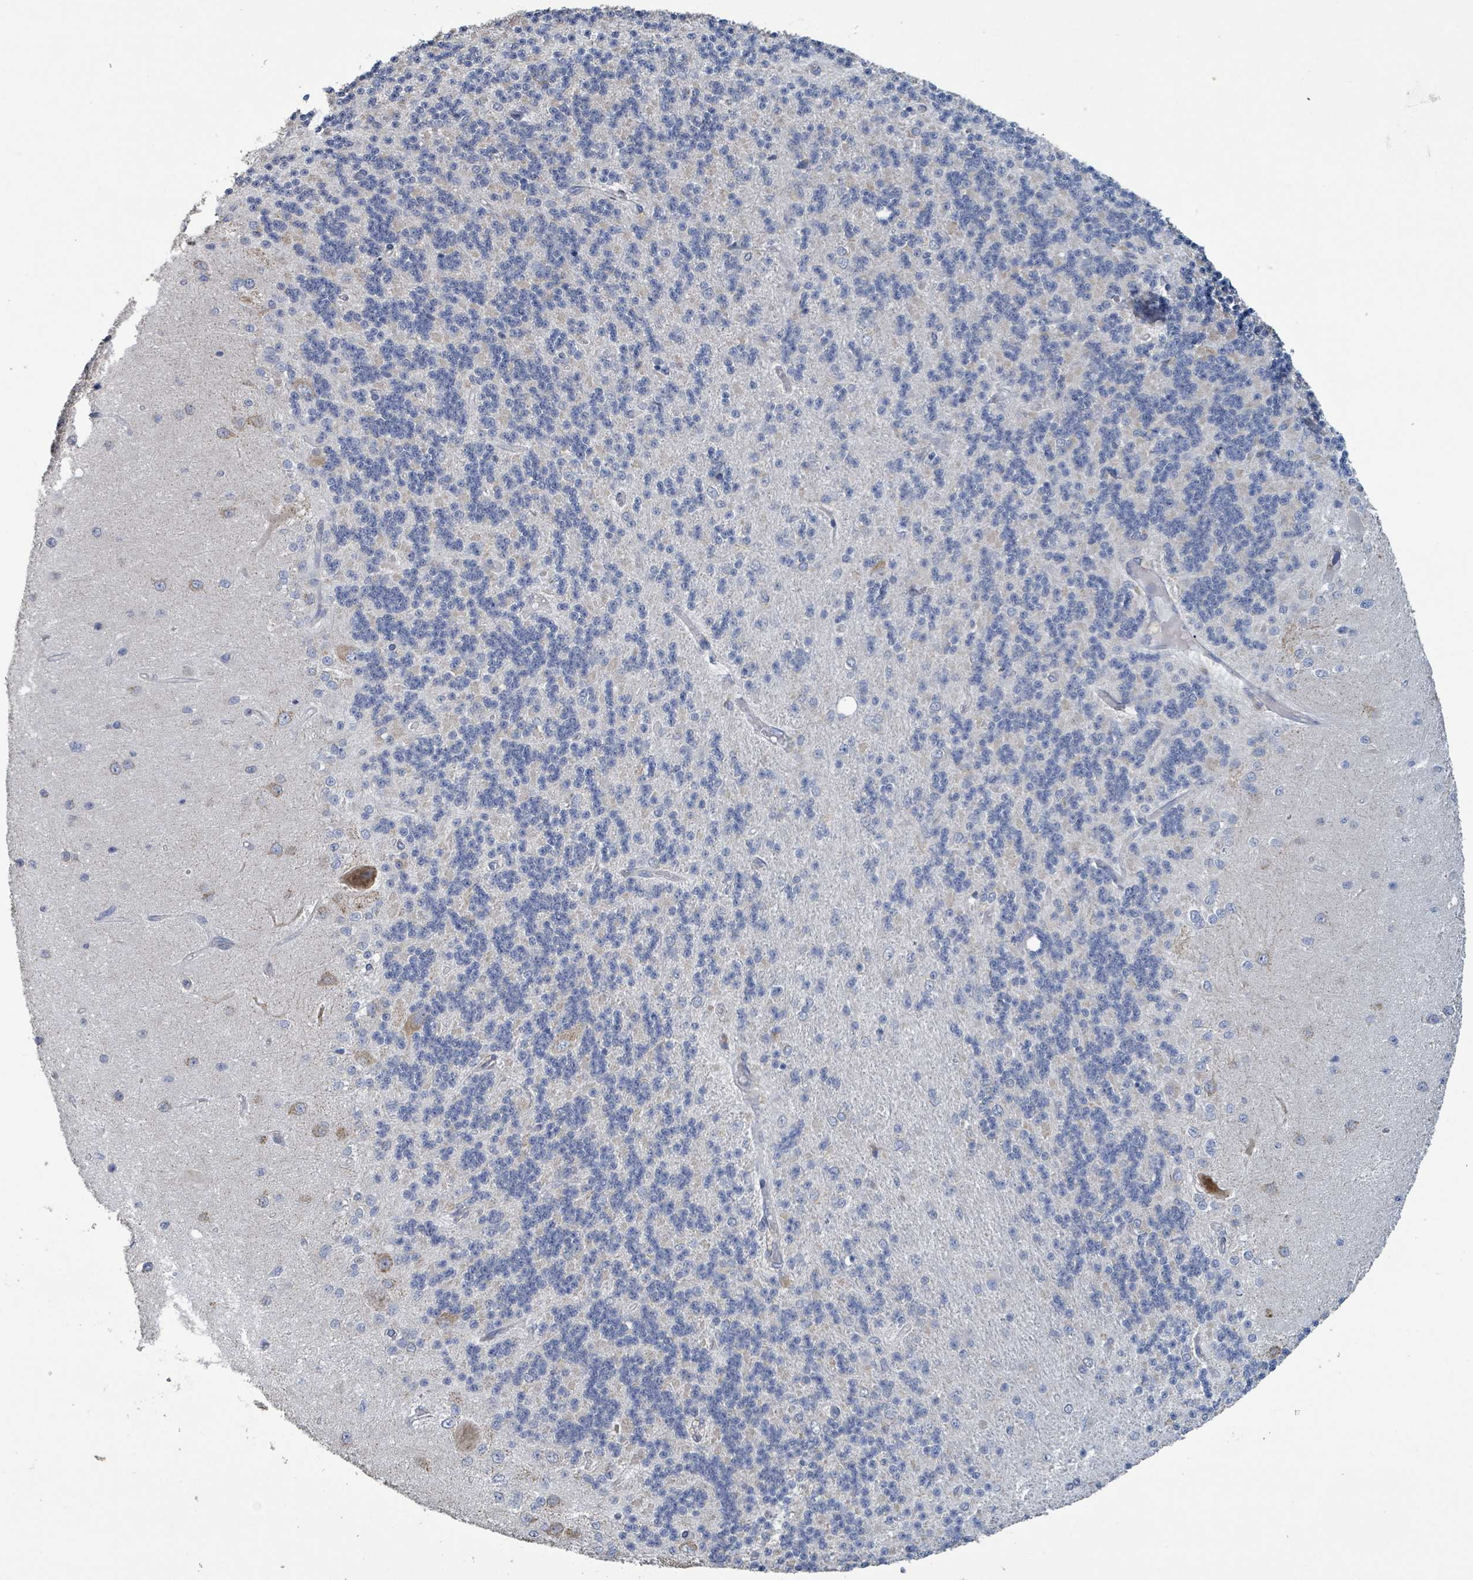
{"staining": {"intensity": "moderate", "quantity": "<25%", "location": "cytoplasmic/membranous"}, "tissue": "cerebellum", "cell_type": "Cells in granular layer", "image_type": "normal", "snomed": [{"axis": "morphology", "description": "Normal tissue, NOS"}, {"axis": "topography", "description": "Cerebellum"}], "caption": "Normal cerebellum shows moderate cytoplasmic/membranous positivity in about <25% of cells in granular layer, visualized by immunohistochemistry. (Brightfield microscopy of DAB IHC at high magnification).", "gene": "RPL32", "patient": {"sex": "female", "age": 29}}